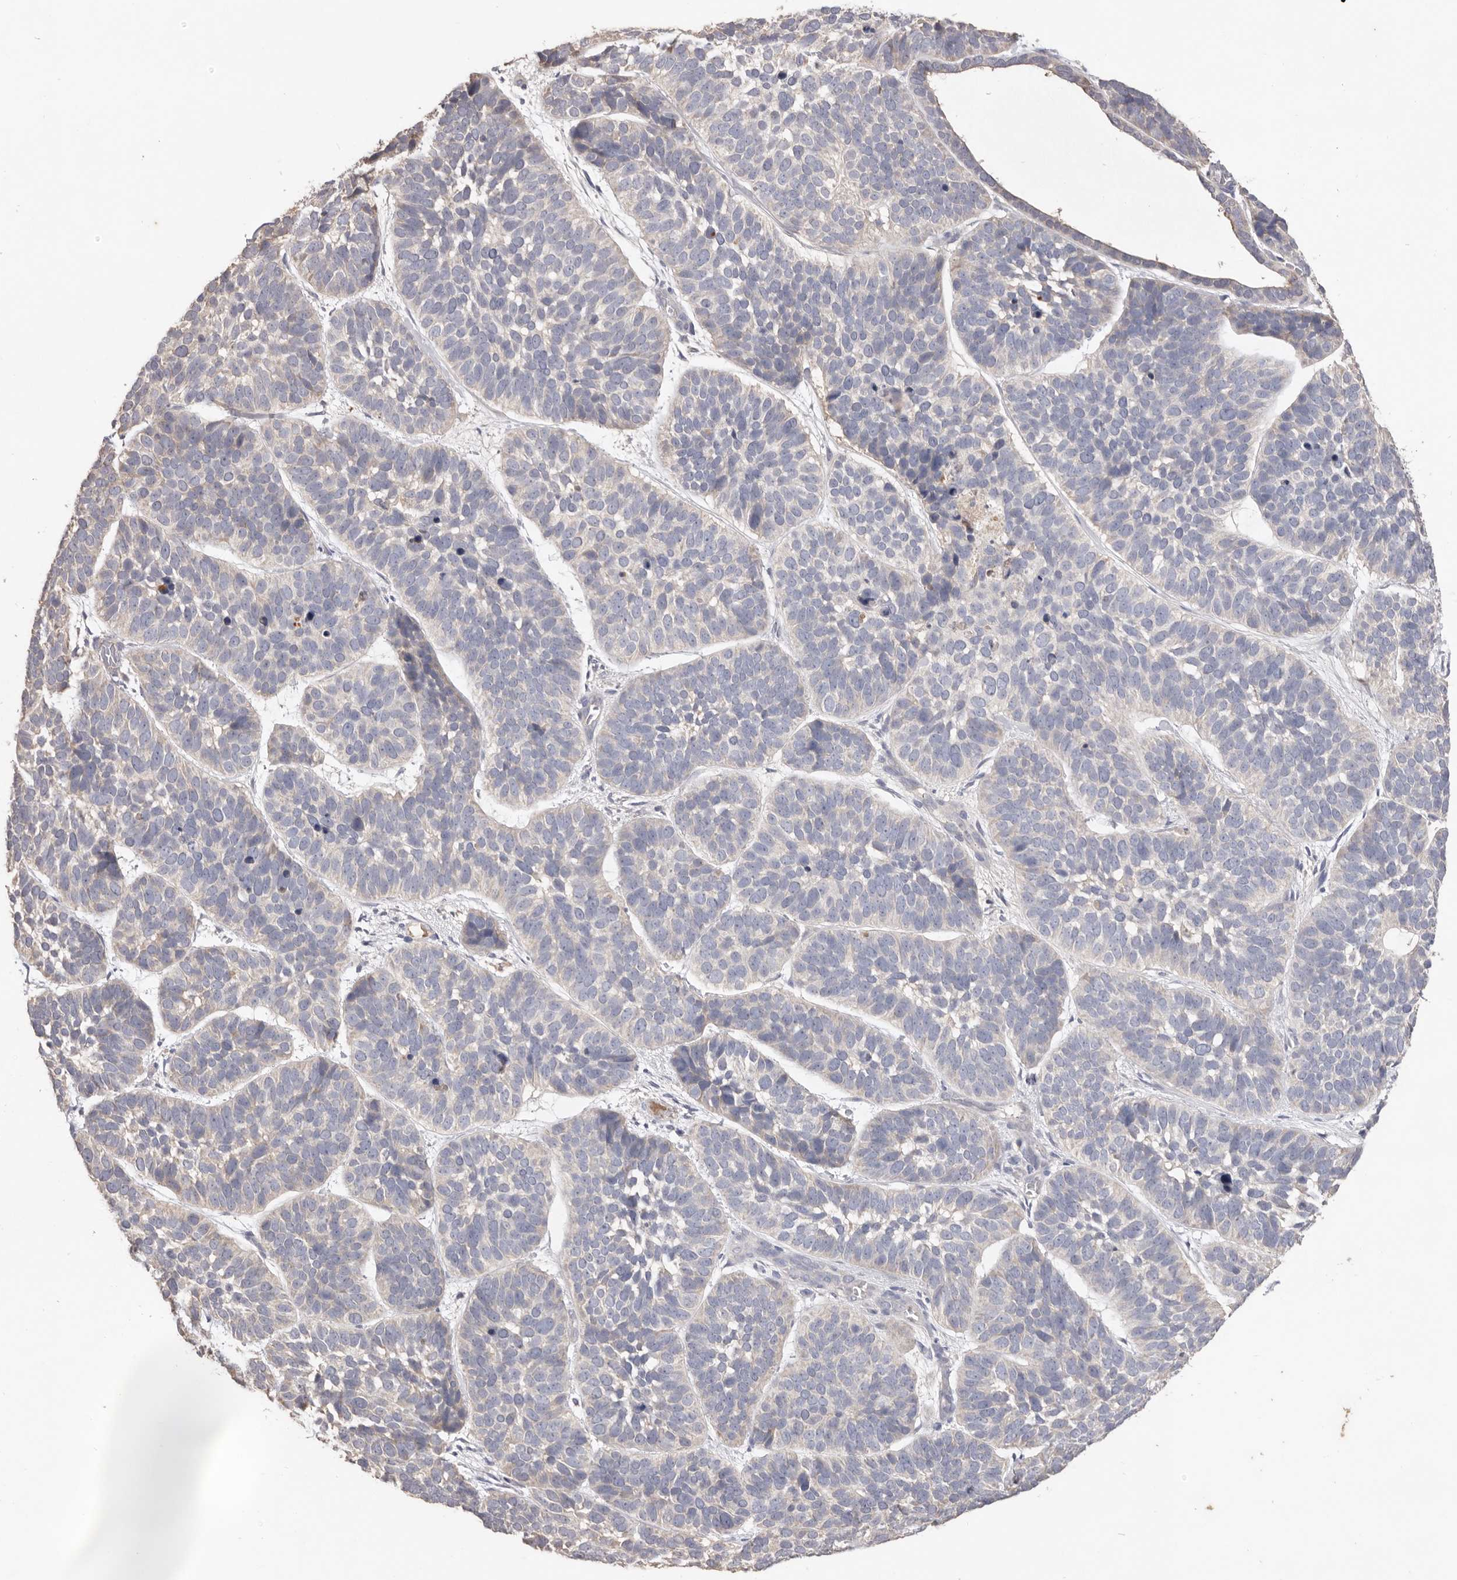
{"staining": {"intensity": "negative", "quantity": "none", "location": "none"}, "tissue": "skin cancer", "cell_type": "Tumor cells", "image_type": "cancer", "snomed": [{"axis": "morphology", "description": "Basal cell carcinoma"}, {"axis": "topography", "description": "Skin"}], "caption": "The IHC image has no significant positivity in tumor cells of basal cell carcinoma (skin) tissue. (Brightfield microscopy of DAB (3,3'-diaminobenzidine) immunohistochemistry at high magnification).", "gene": "HCAR2", "patient": {"sex": "male", "age": 62}}